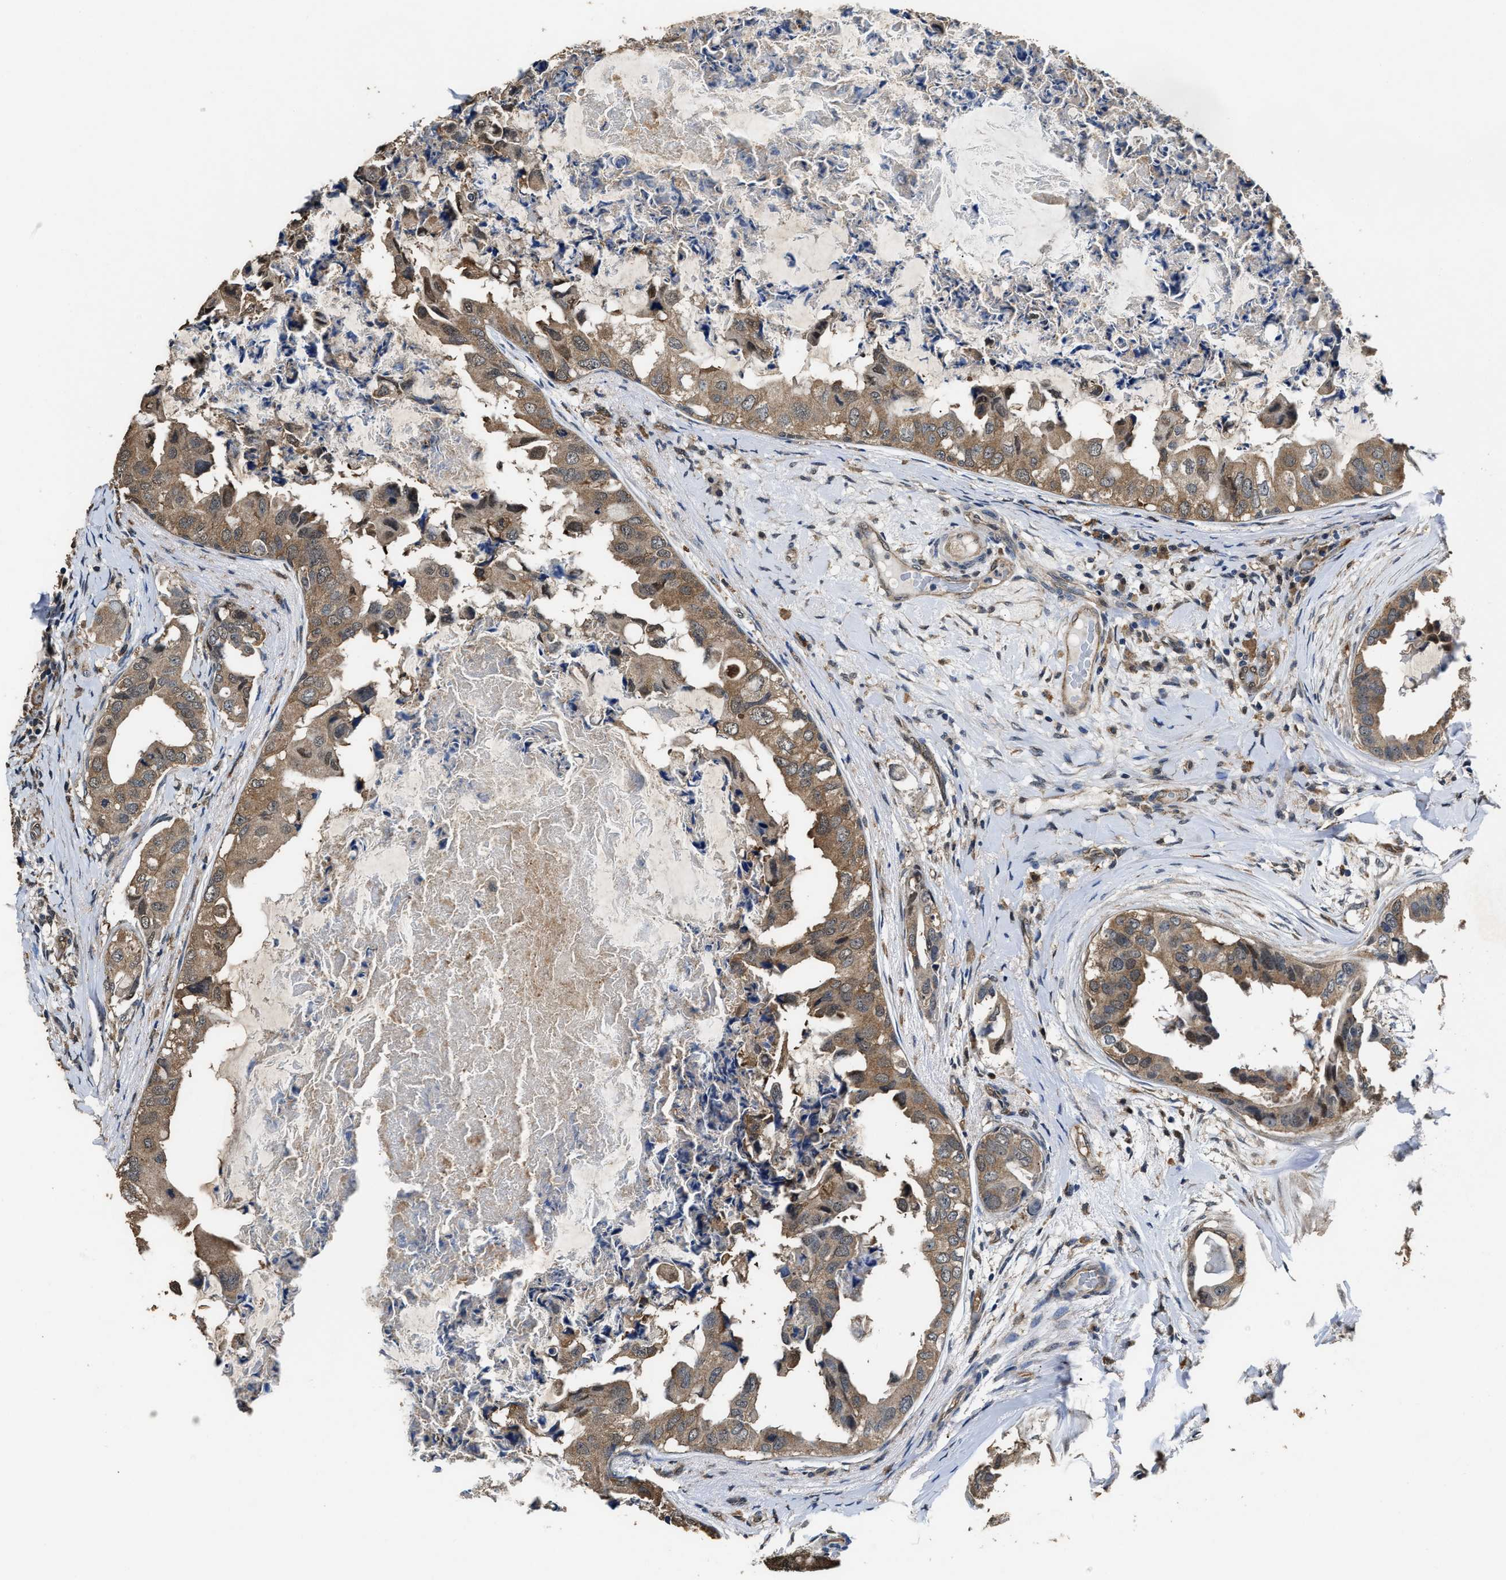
{"staining": {"intensity": "moderate", "quantity": ">75%", "location": "cytoplasmic/membranous"}, "tissue": "breast cancer", "cell_type": "Tumor cells", "image_type": "cancer", "snomed": [{"axis": "morphology", "description": "Normal tissue, NOS"}, {"axis": "morphology", "description": "Duct carcinoma"}, {"axis": "topography", "description": "Breast"}], "caption": "Intraductal carcinoma (breast) was stained to show a protein in brown. There is medium levels of moderate cytoplasmic/membranous expression in about >75% of tumor cells. The protein of interest is stained brown, and the nuclei are stained in blue (DAB (3,3'-diaminobenzidine) IHC with brightfield microscopy, high magnification).", "gene": "YWHAE", "patient": {"sex": "female", "age": 40}}